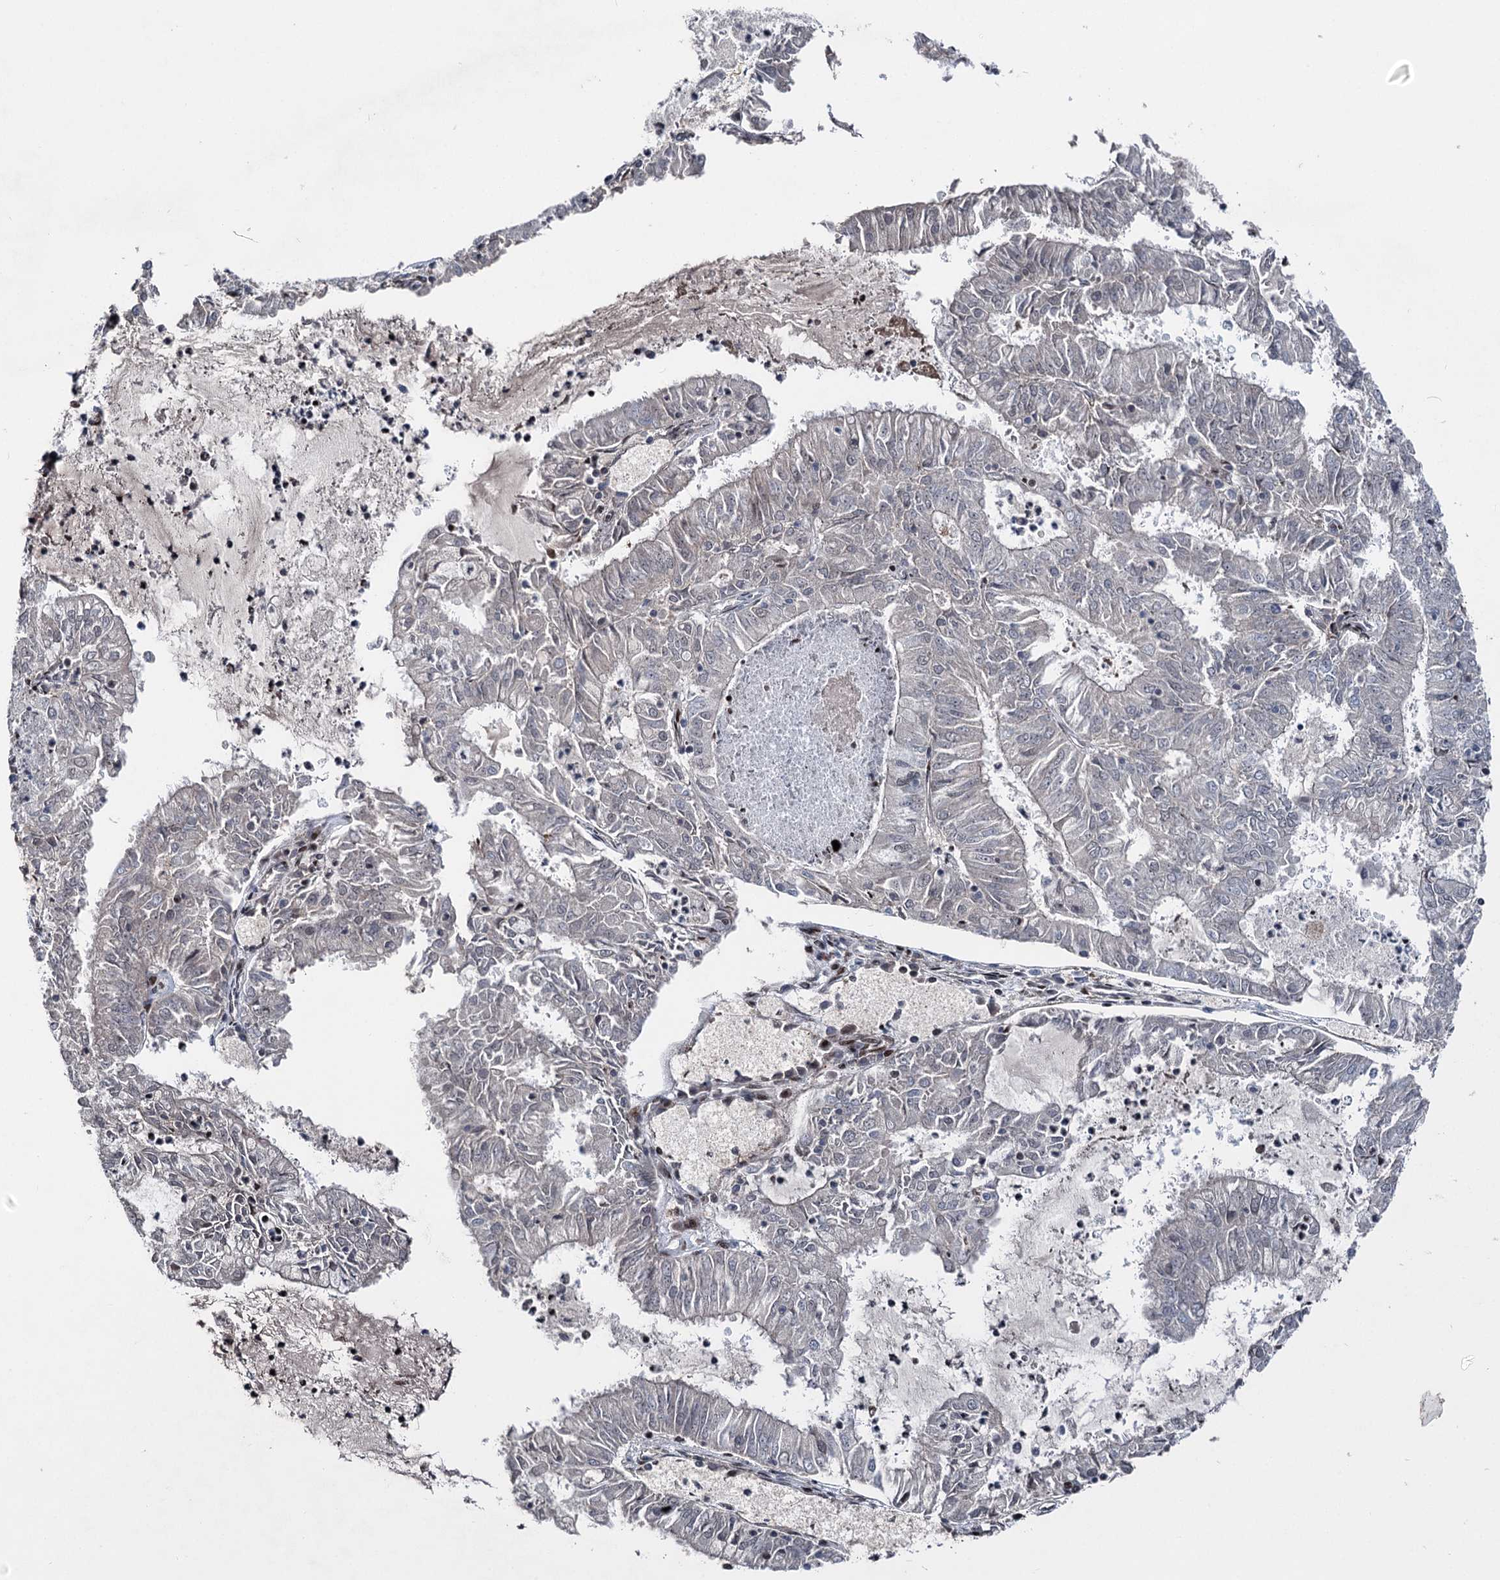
{"staining": {"intensity": "negative", "quantity": "none", "location": "none"}, "tissue": "endometrial cancer", "cell_type": "Tumor cells", "image_type": "cancer", "snomed": [{"axis": "morphology", "description": "Adenocarcinoma, NOS"}, {"axis": "topography", "description": "Endometrium"}], "caption": "The photomicrograph displays no significant staining in tumor cells of endometrial cancer (adenocarcinoma).", "gene": "ITFG2", "patient": {"sex": "female", "age": 57}}